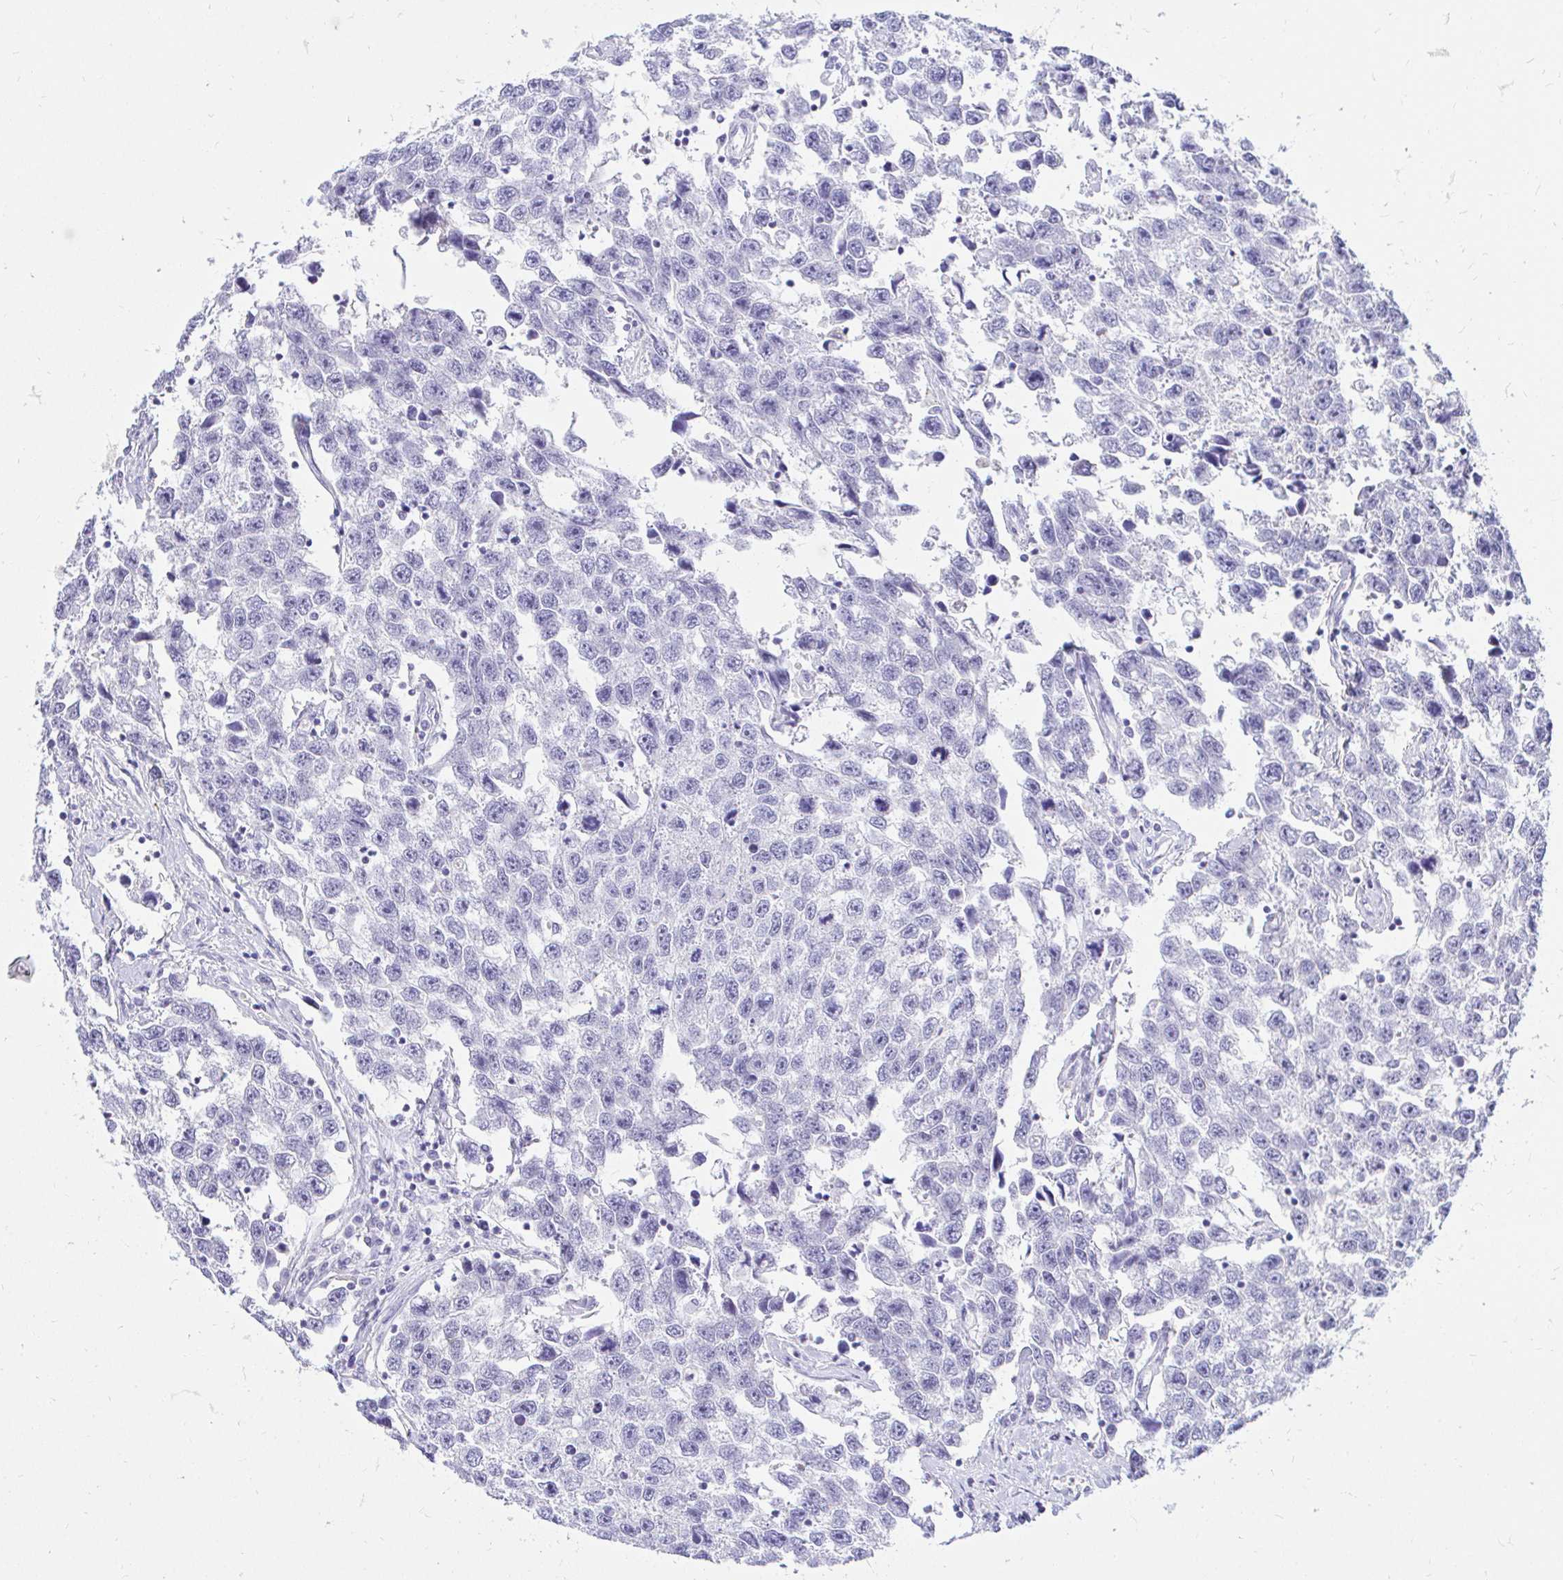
{"staining": {"intensity": "negative", "quantity": "none", "location": "none"}, "tissue": "testis cancer", "cell_type": "Tumor cells", "image_type": "cancer", "snomed": [{"axis": "morphology", "description": "Seminoma, NOS"}, {"axis": "topography", "description": "Testis"}], "caption": "Immunohistochemistry (IHC) micrograph of human seminoma (testis) stained for a protein (brown), which shows no expression in tumor cells.", "gene": "FATE1", "patient": {"sex": "male", "age": 33}}